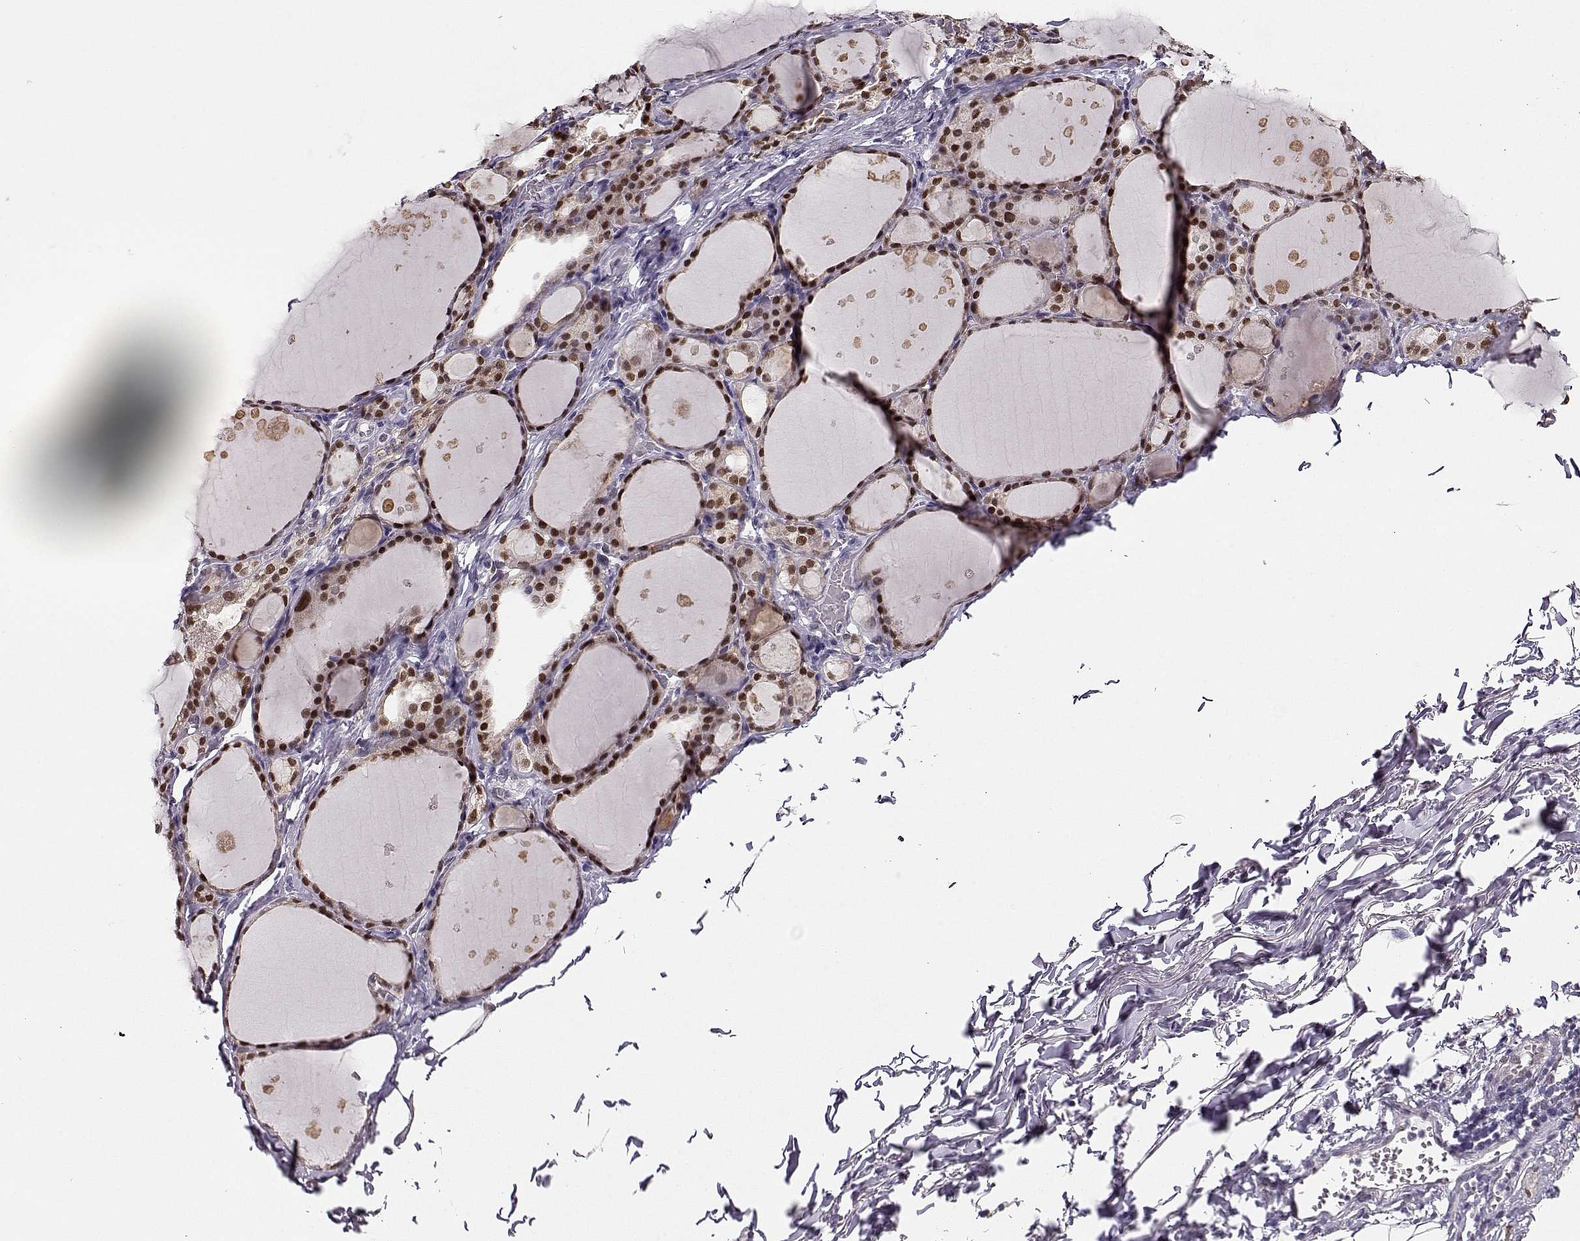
{"staining": {"intensity": "strong", "quantity": ">75%", "location": "nuclear"}, "tissue": "thyroid gland", "cell_type": "Glandular cells", "image_type": "normal", "snomed": [{"axis": "morphology", "description": "Normal tissue, NOS"}, {"axis": "topography", "description": "Thyroid gland"}], "caption": "A photomicrograph of human thyroid gland stained for a protein shows strong nuclear brown staining in glandular cells.", "gene": "POLI", "patient": {"sex": "male", "age": 68}}